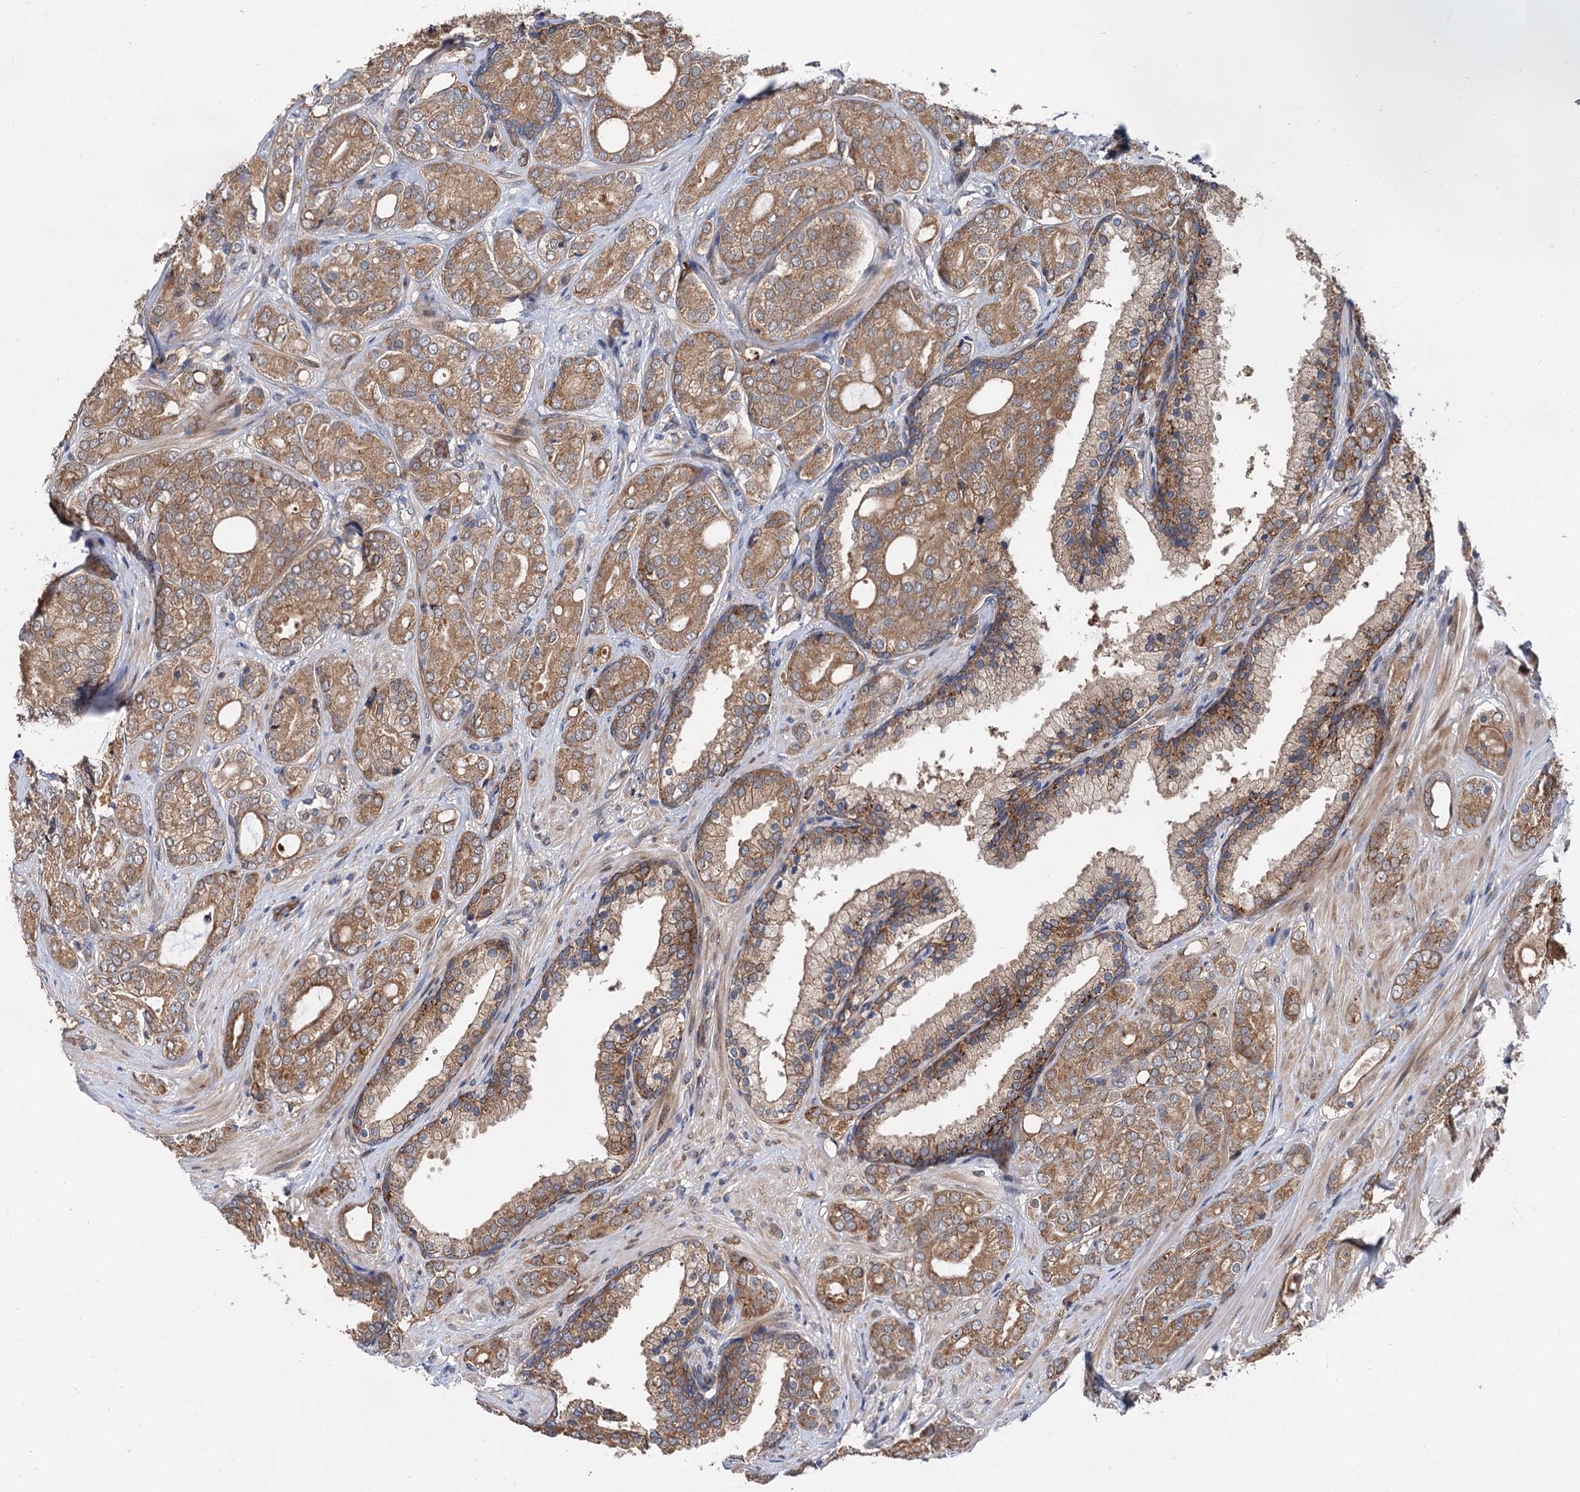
{"staining": {"intensity": "moderate", "quantity": ">75%", "location": "cytoplasmic/membranous"}, "tissue": "prostate cancer", "cell_type": "Tumor cells", "image_type": "cancer", "snomed": [{"axis": "morphology", "description": "Adenocarcinoma, High grade"}, {"axis": "topography", "description": "Prostate"}], "caption": "Prostate cancer (adenocarcinoma (high-grade)) stained with DAB IHC demonstrates medium levels of moderate cytoplasmic/membranous positivity in approximately >75% of tumor cells.", "gene": "NAA25", "patient": {"sex": "male", "age": 60}}